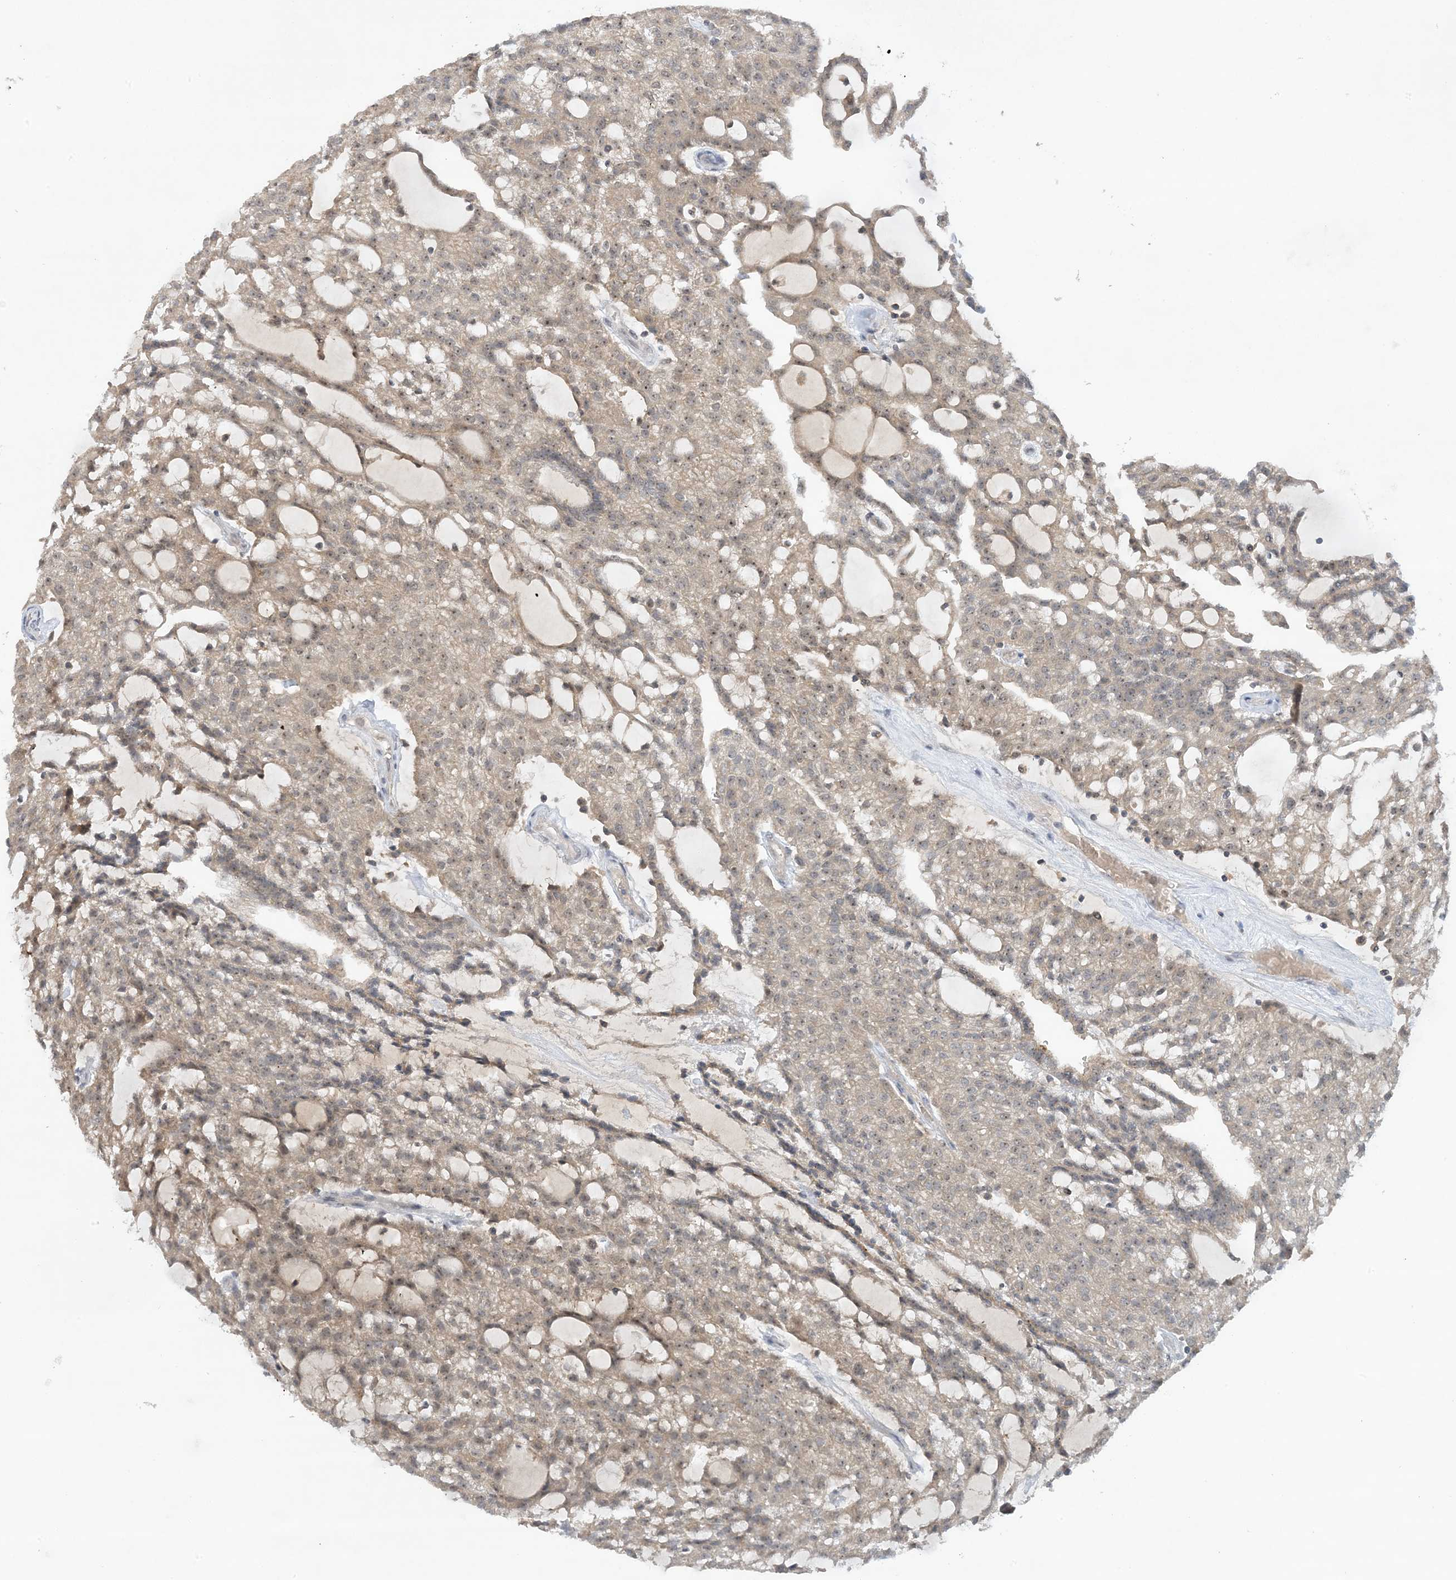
{"staining": {"intensity": "weak", "quantity": "25%-75%", "location": "nuclear"}, "tissue": "renal cancer", "cell_type": "Tumor cells", "image_type": "cancer", "snomed": [{"axis": "morphology", "description": "Adenocarcinoma, NOS"}, {"axis": "topography", "description": "Kidney"}], "caption": "Immunohistochemistry of human renal adenocarcinoma reveals low levels of weak nuclear positivity in about 25%-75% of tumor cells. The protein is shown in brown color, while the nuclei are stained blue.", "gene": "UBE2E1", "patient": {"sex": "male", "age": 63}}